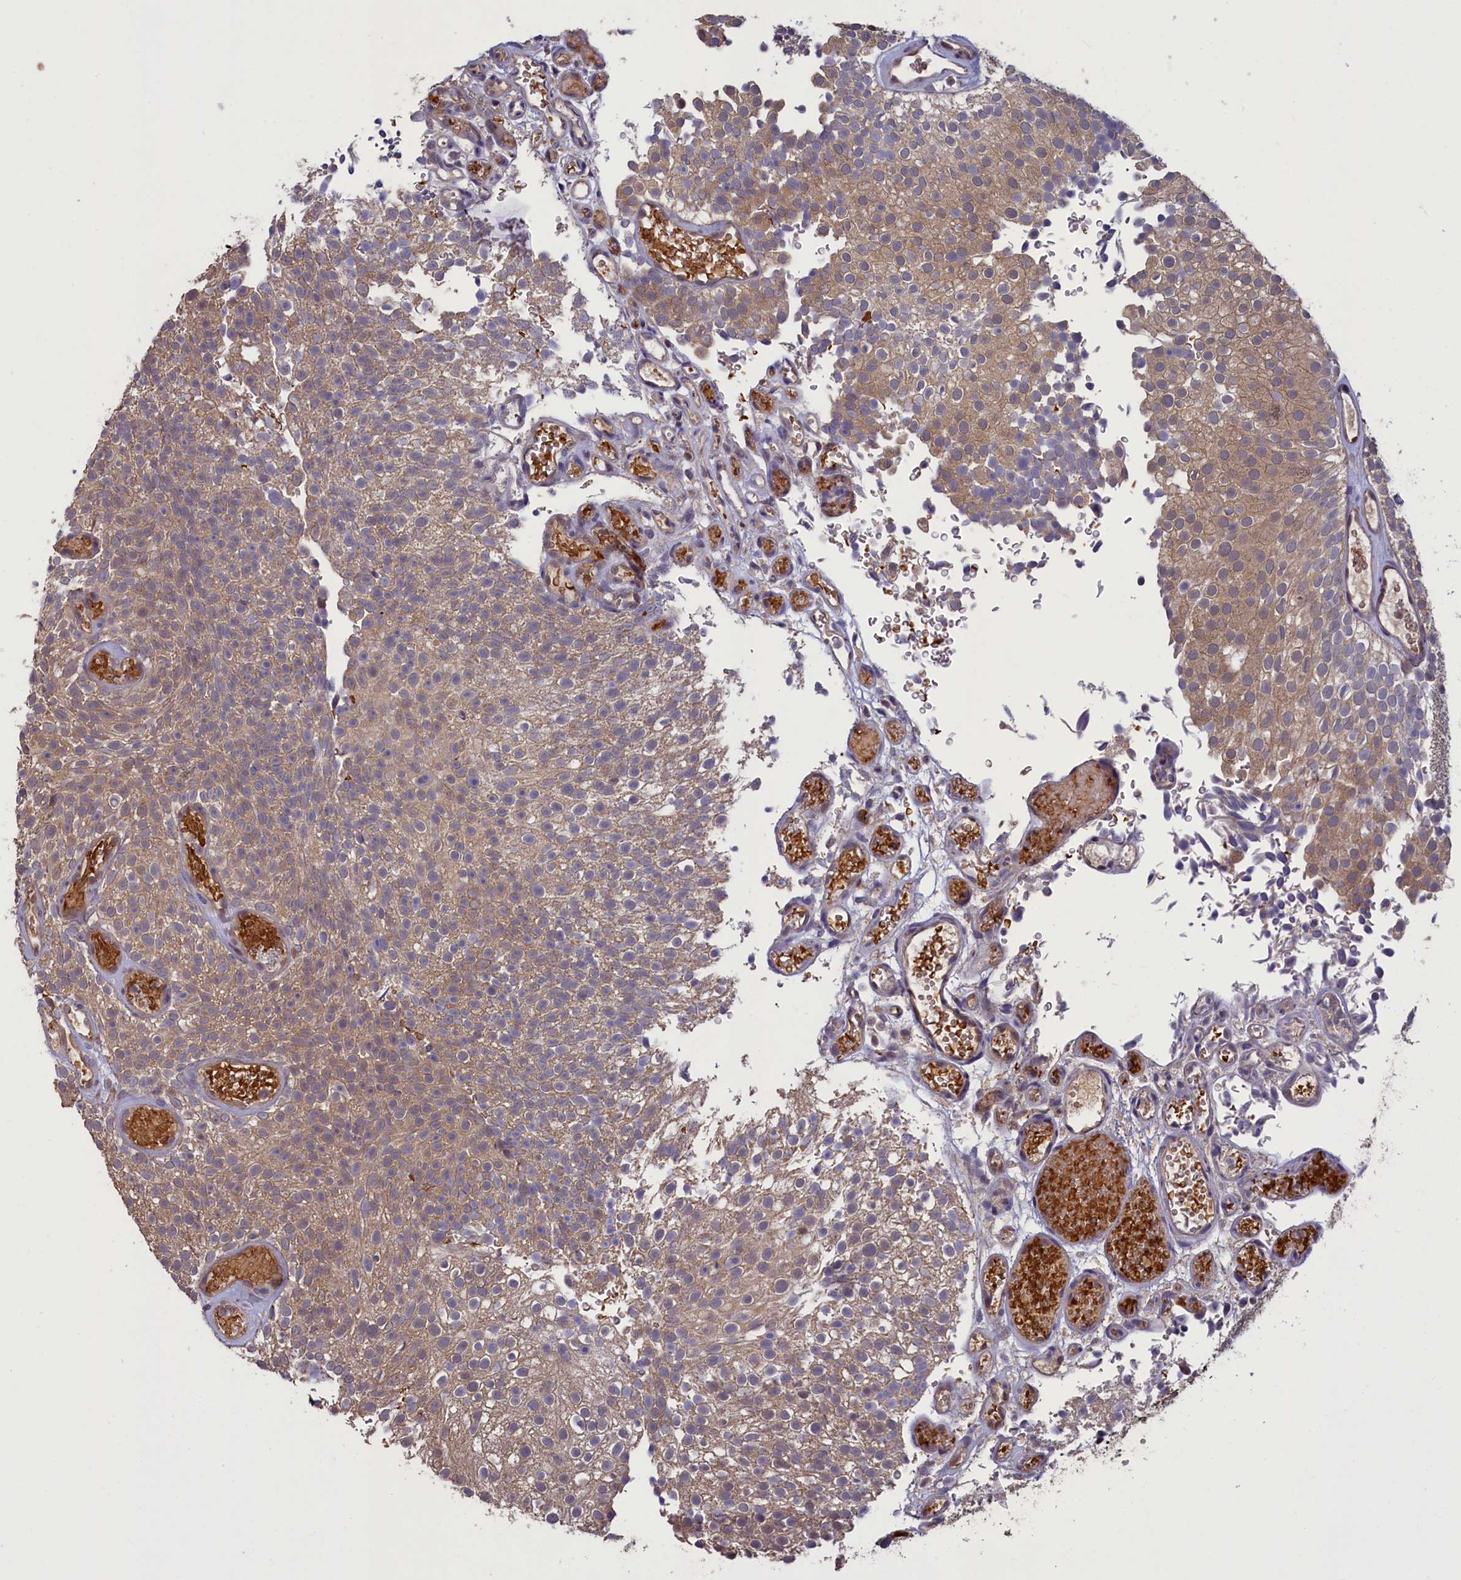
{"staining": {"intensity": "weak", "quantity": ">75%", "location": "cytoplasmic/membranous"}, "tissue": "urothelial cancer", "cell_type": "Tumor cells", "image_type": "cancer", "snomed": [{"axis": "morphology", "description": "Urothelial carcinoma, Low grade"}, {"axis": "topography", "description": "Urinary bladder"}], "caption": "Protein expression analysis of low-grade urothelial carcinoma exhibits weak cytoplasmic/membranous expression in approximately >75% of tumor cells.", "gene": "NUBP1", "patient": {"sex": "male", "age": 78}}